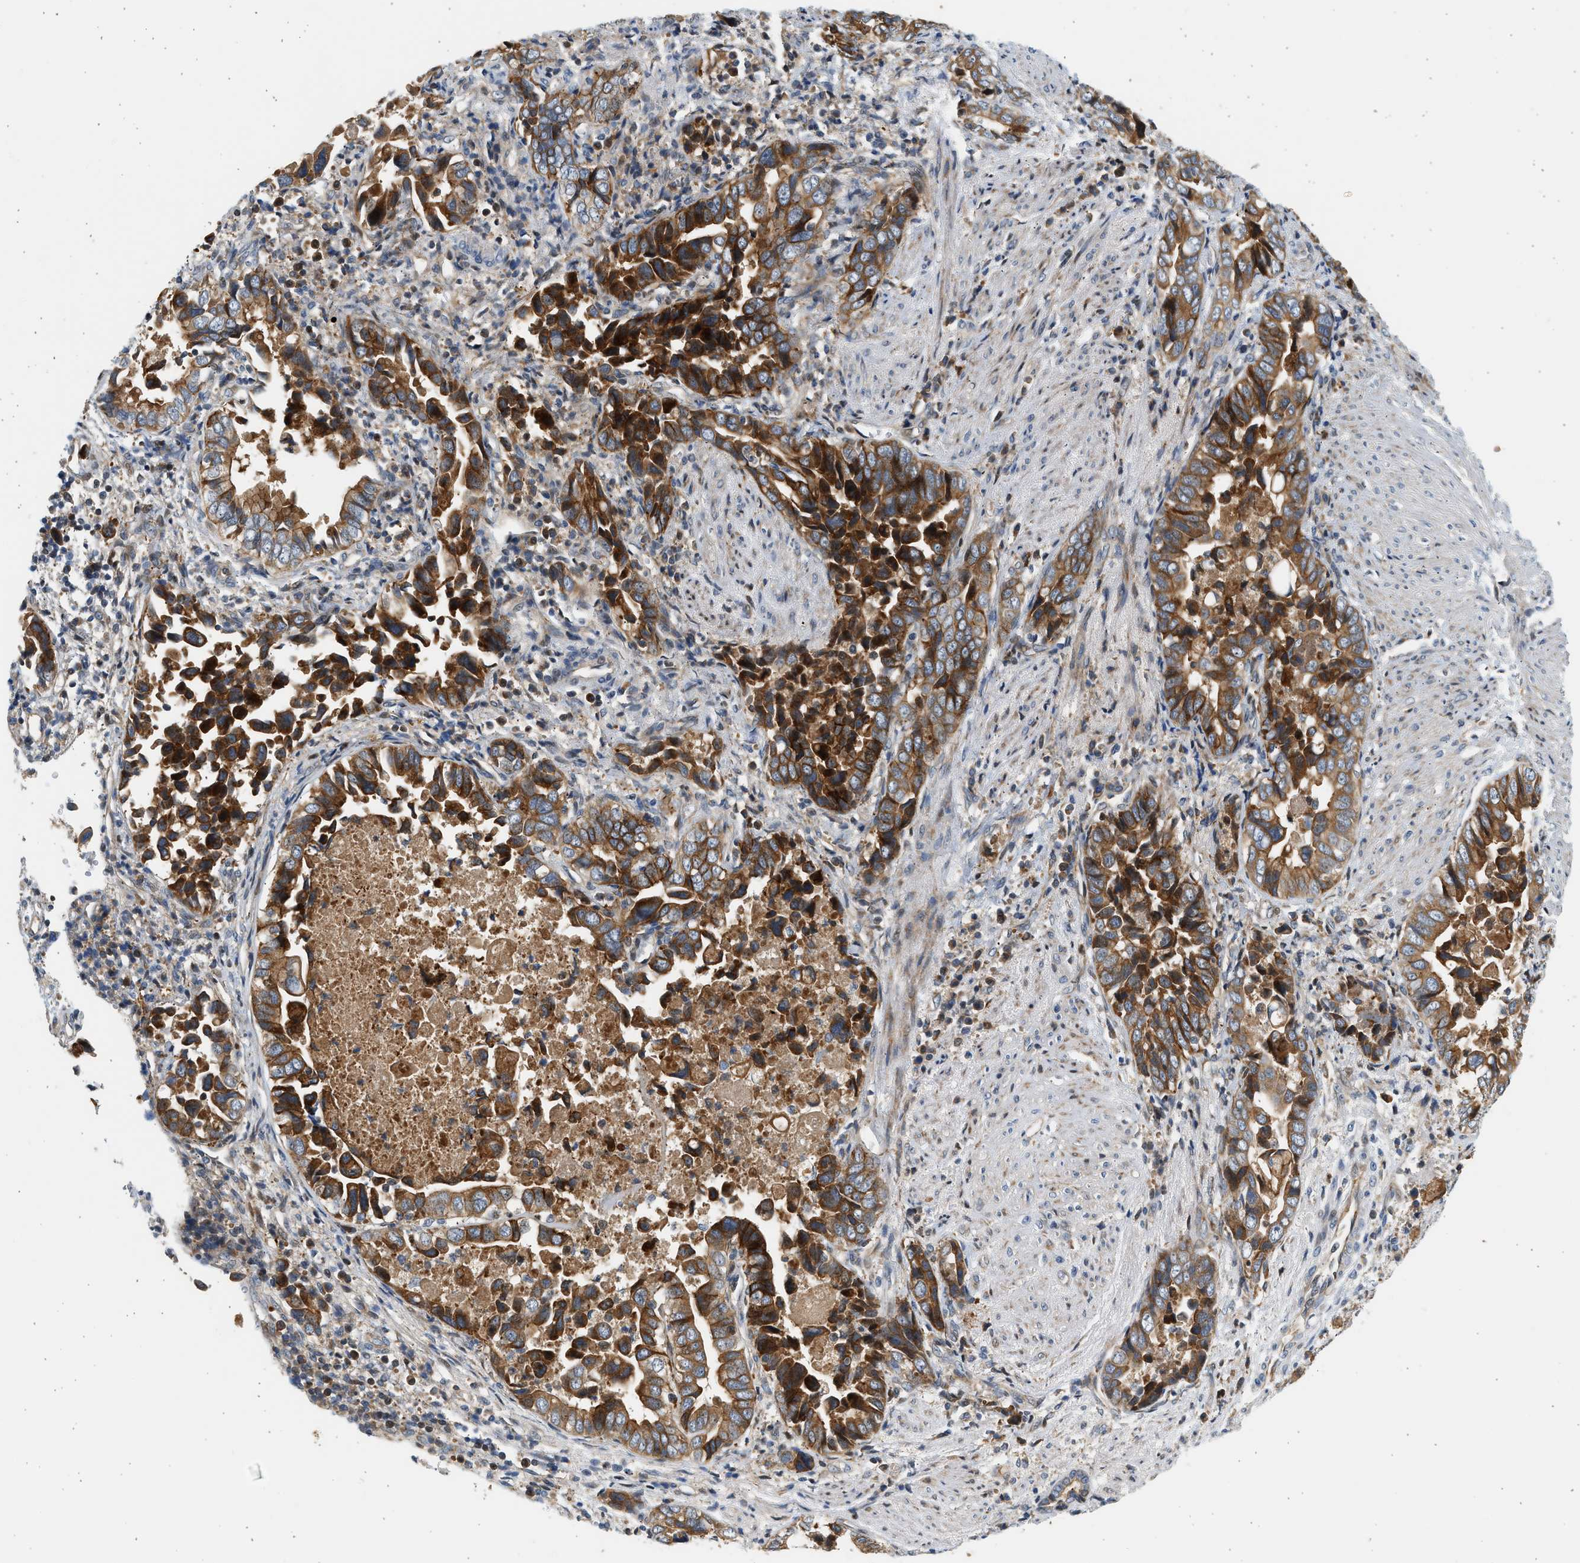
{"staining": {"intensity": "strong", "quantity": ">75%", "location": "cytoplasmic/membranous"}, "tissue": "liver cancer", "cell_type": "Tumor cells", "image_type": "cancer", "snomed": [{"axis": "morphology", "description": "Cholangiocarcinoma"}, {"axis": "topography", "description": "Liver"}], "caption": "Liver cancer tissue displays strong cytoplasmic/membranous expression in about >75% of tumor cells", "gene": "NRSN2", "patient": {"sex": "female", "age": 79}}